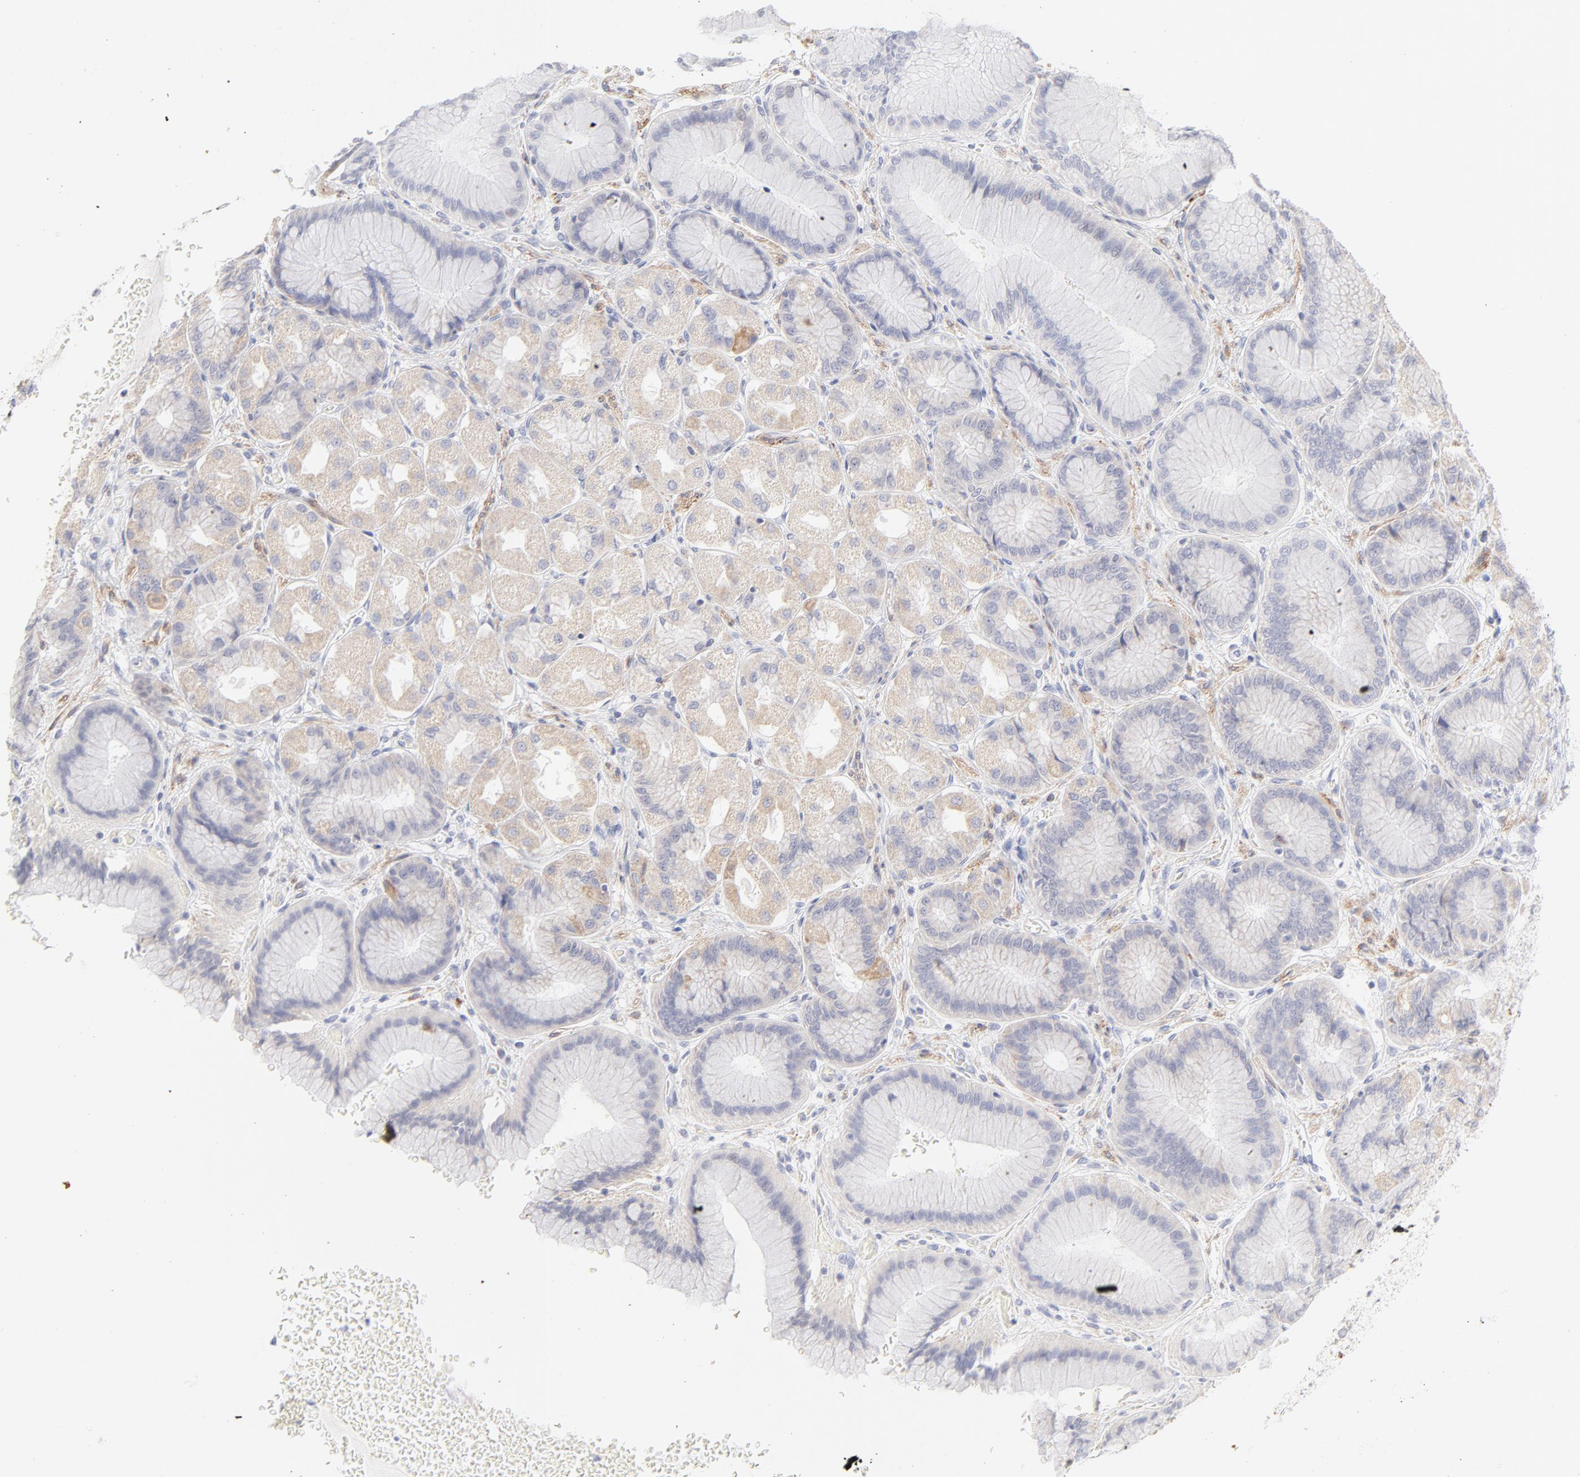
{"staining": {"intensity": "weak", "quantity": "<25%", "location": "cytoplasmic/membranous"}, "tissue": "stomach", "cell_type": "Glandular cells", "image_type": "normal", "snomed": [{"axis": "morphology", "description": "Normal tissue, NOS"}, {"axis": "morphology", "description": "Adenocarcinoma, NOS"}, {"axis": "topography", "description": "Stomach"}, {"axis": "topography", "description": "Stomach, lower"}], "caption": "Immunohistochemistry (IHC) micrograph of unremarkable stomach stained for a protein (brown), which shows no staining in glandular cells.", "gene": "NPNT", "patient": {"sex": "female", "age": 65}}